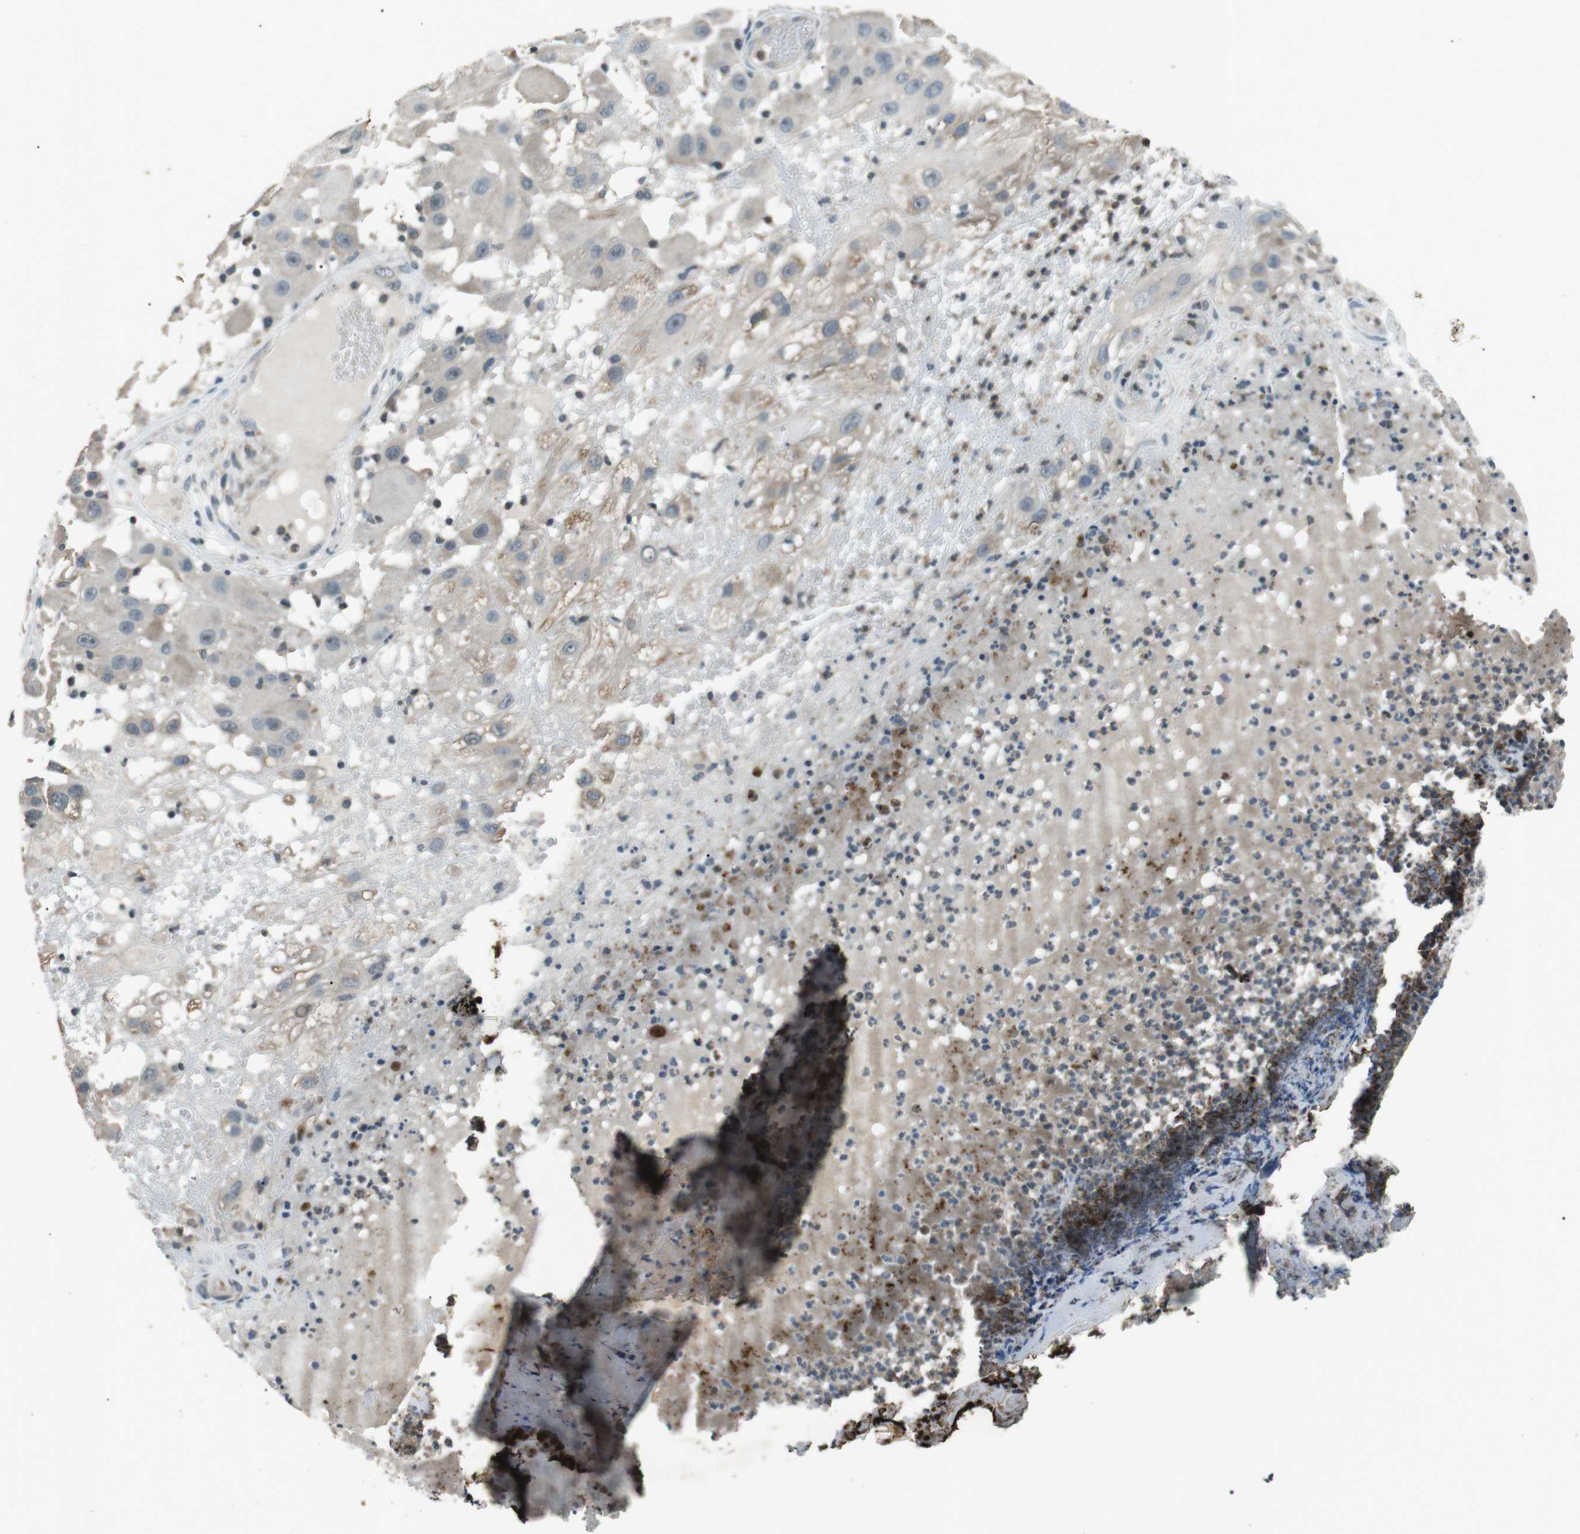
{"staining": {"intensity": "negative", "quantity": "none", "location": "none"}, "tissue": "melanoma", "cell_type": "Tumor cells", "image_type": "cancer", "snomed": [{"axis": "morphology", "description": "Malignant melanoma, NOS"}, {"axis": "topography", "description": "Skin"}], "caption": "Tumor cells are negative for protein expression in human melanoma.", "gene": "NEK7", "patient": {"sex": "female", "age": 81}}